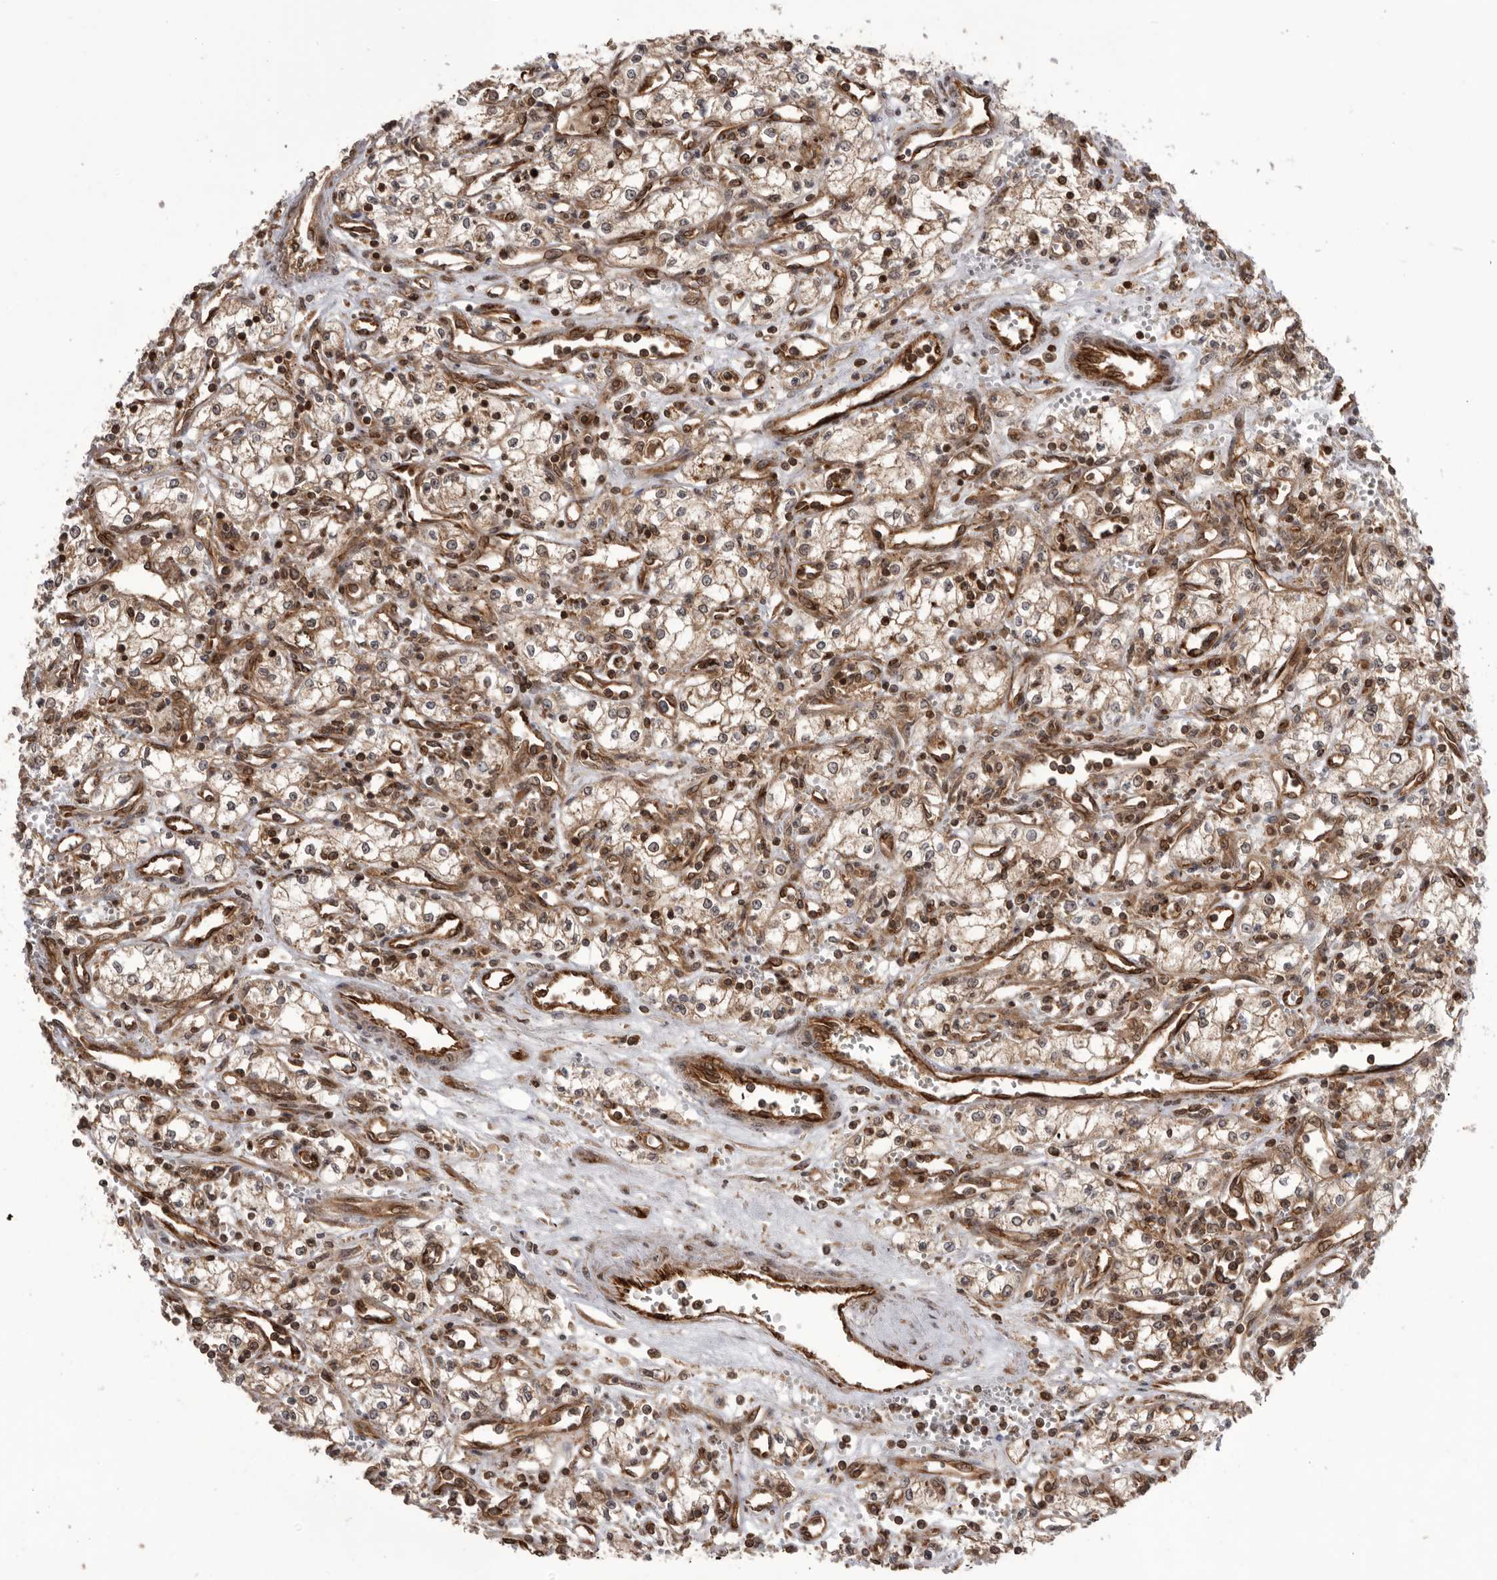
{"staining": {"intensity": "moderate", "quantity": "25%-75%", "location": "nuclear"}, "tissue": "renal cancer", "cell_type": "Tumor cells", "image_type": "cancer", "snomed": [{"axis": "morphology", "description": "Adenocarcinoma, NOS"}, {"axis": "topography", "description": "Kidney"}], "caption": "About 25%-75% of tumor cells in human renal cancer exhibit moderate nuclear protein expression as visualized by brown immunohistochemical staining.", "gene": "DHDDS", "patient": {"sex": "male", "age": 59}}